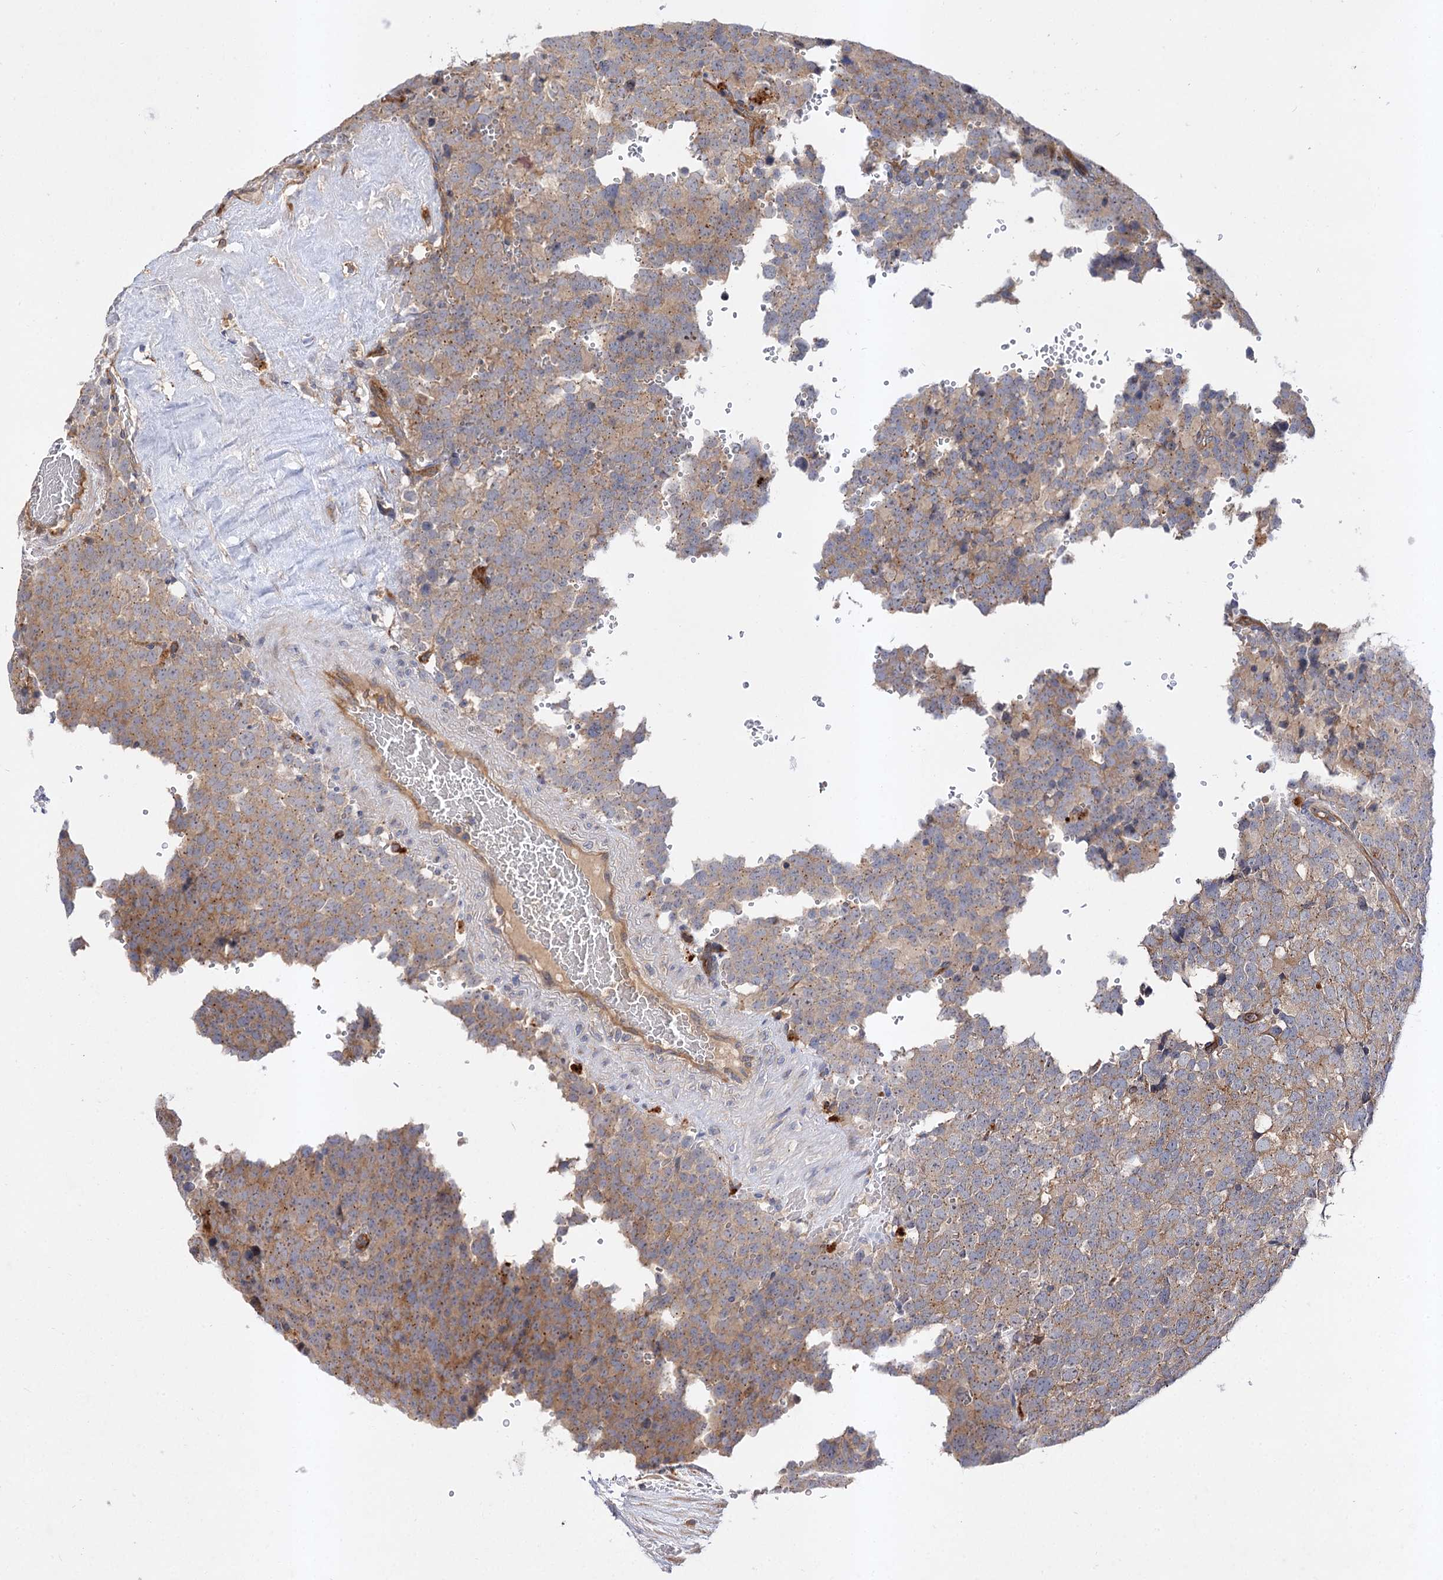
{"staining": {"intensity": "weak", "quantity": "25%-75%", "location": "cytoplasmic/membranous"}, "tissue": "testis cancer", "cell_type": "Tumor cells", "image_type": "cancer", "snomed": [{"axis": "morphology", "description": "Seminoma, NOS"}, {"axis": "topography", "description": "Testis"}], "caption": "Testis cancer (seminoma) stained with DAB IHC shows low levels of weak cytoplasmic/membranous positivity in about 25%-75% of tumor cells.", "gene": "PATL1", "patient": {"sex": "male", "age": 71}}